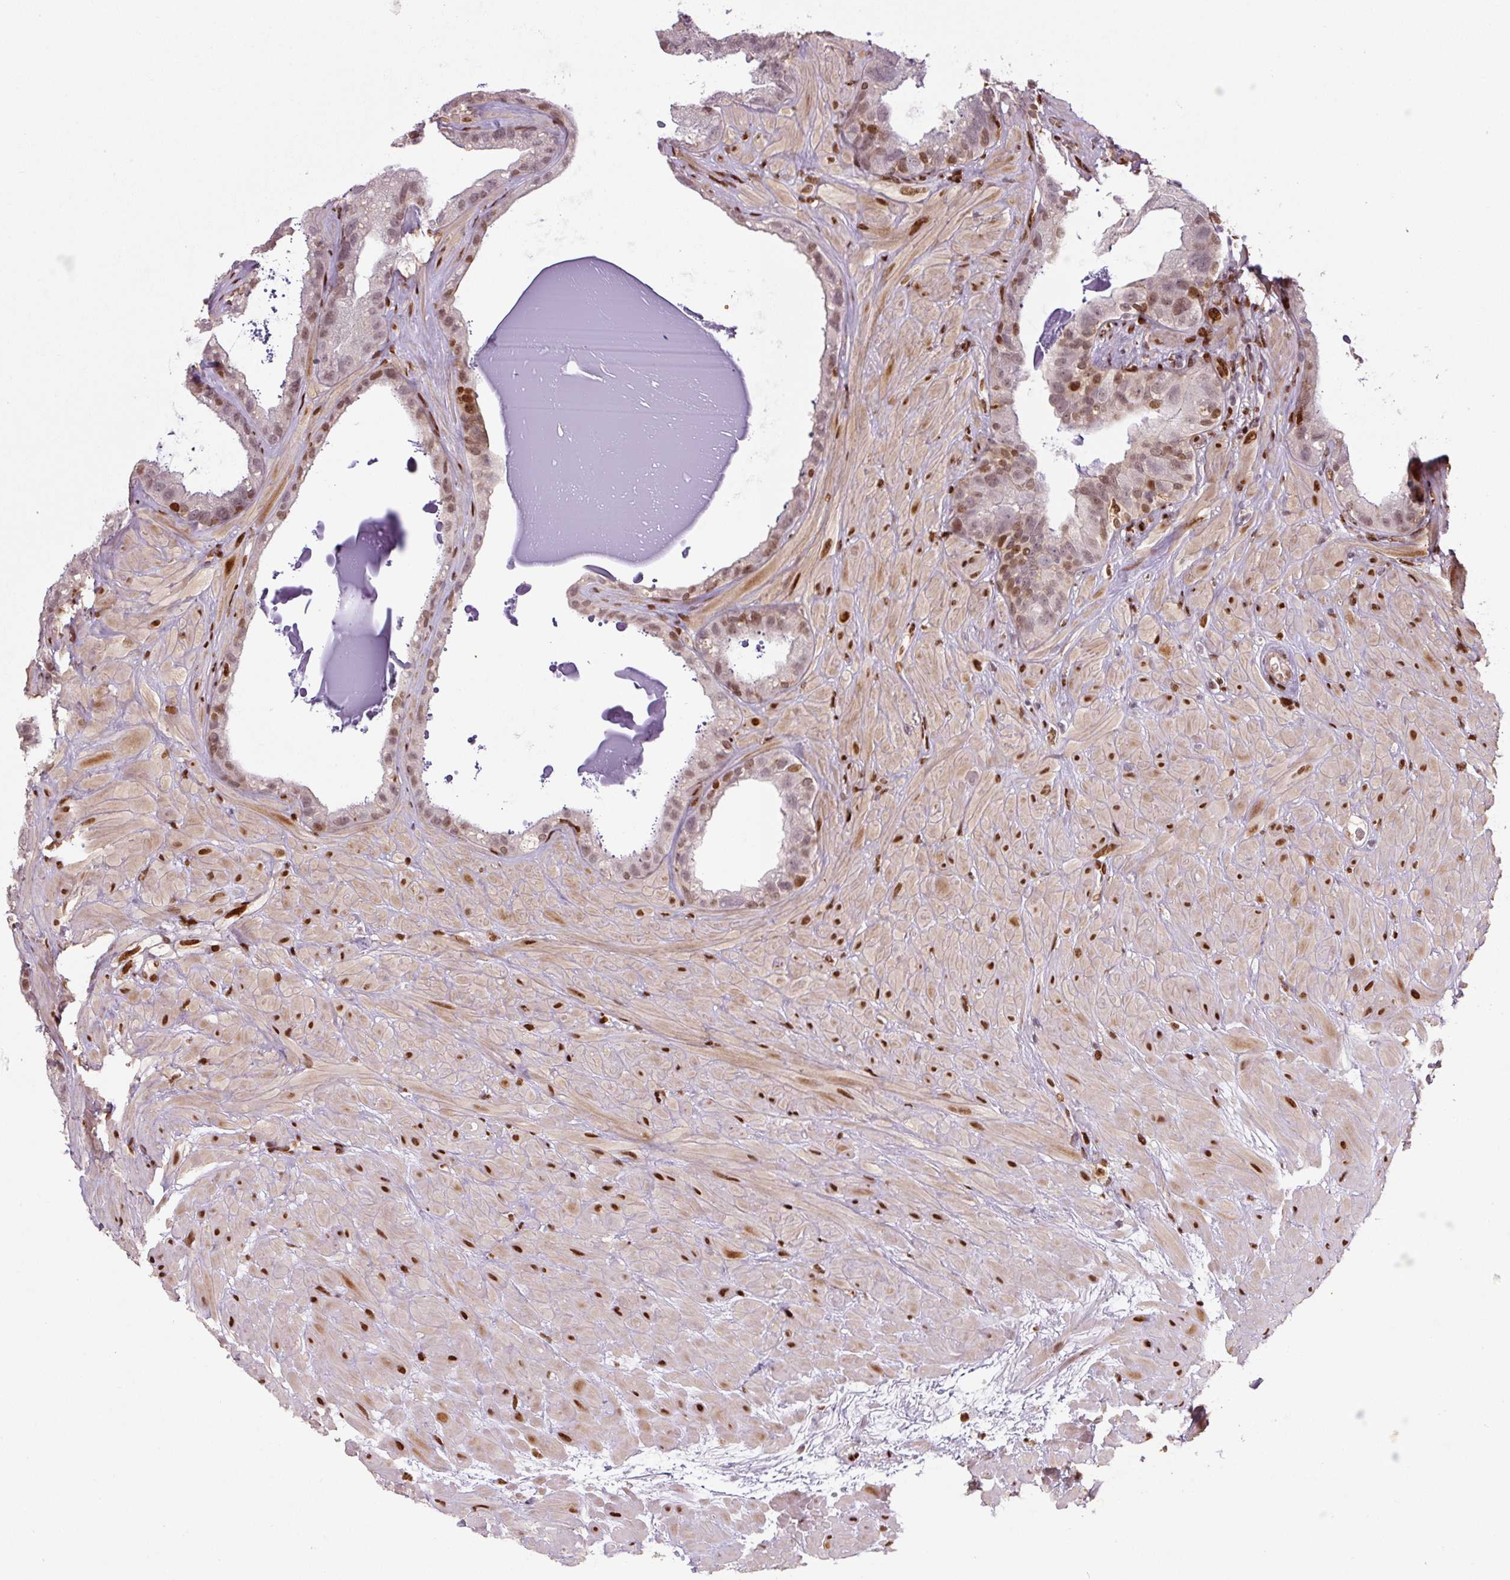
{"staining": {"intensity": "moderate", "quantity": ">75%", "location": "nuclear"}, "tissue": "seminal vesicle", "cell_type": "Glandular cells", "image_type": "normal", "snomed": [{"axis": "morphology", "description": "Normal tissue, NOS"}, {"axis": "topography", "description": "Seminal veicle"}, {"axis": "topography", "description": "Peripheral nerve tissue"}], "caption": "A brown stain labels moderate nuclear staining of a protein in glandular cells of unremarkable human seminal vesicle. (IHC, brightfield microscopy, high magnification).", "gene": "PYDC2", "patient": {"sex": "male", "age": 76}}